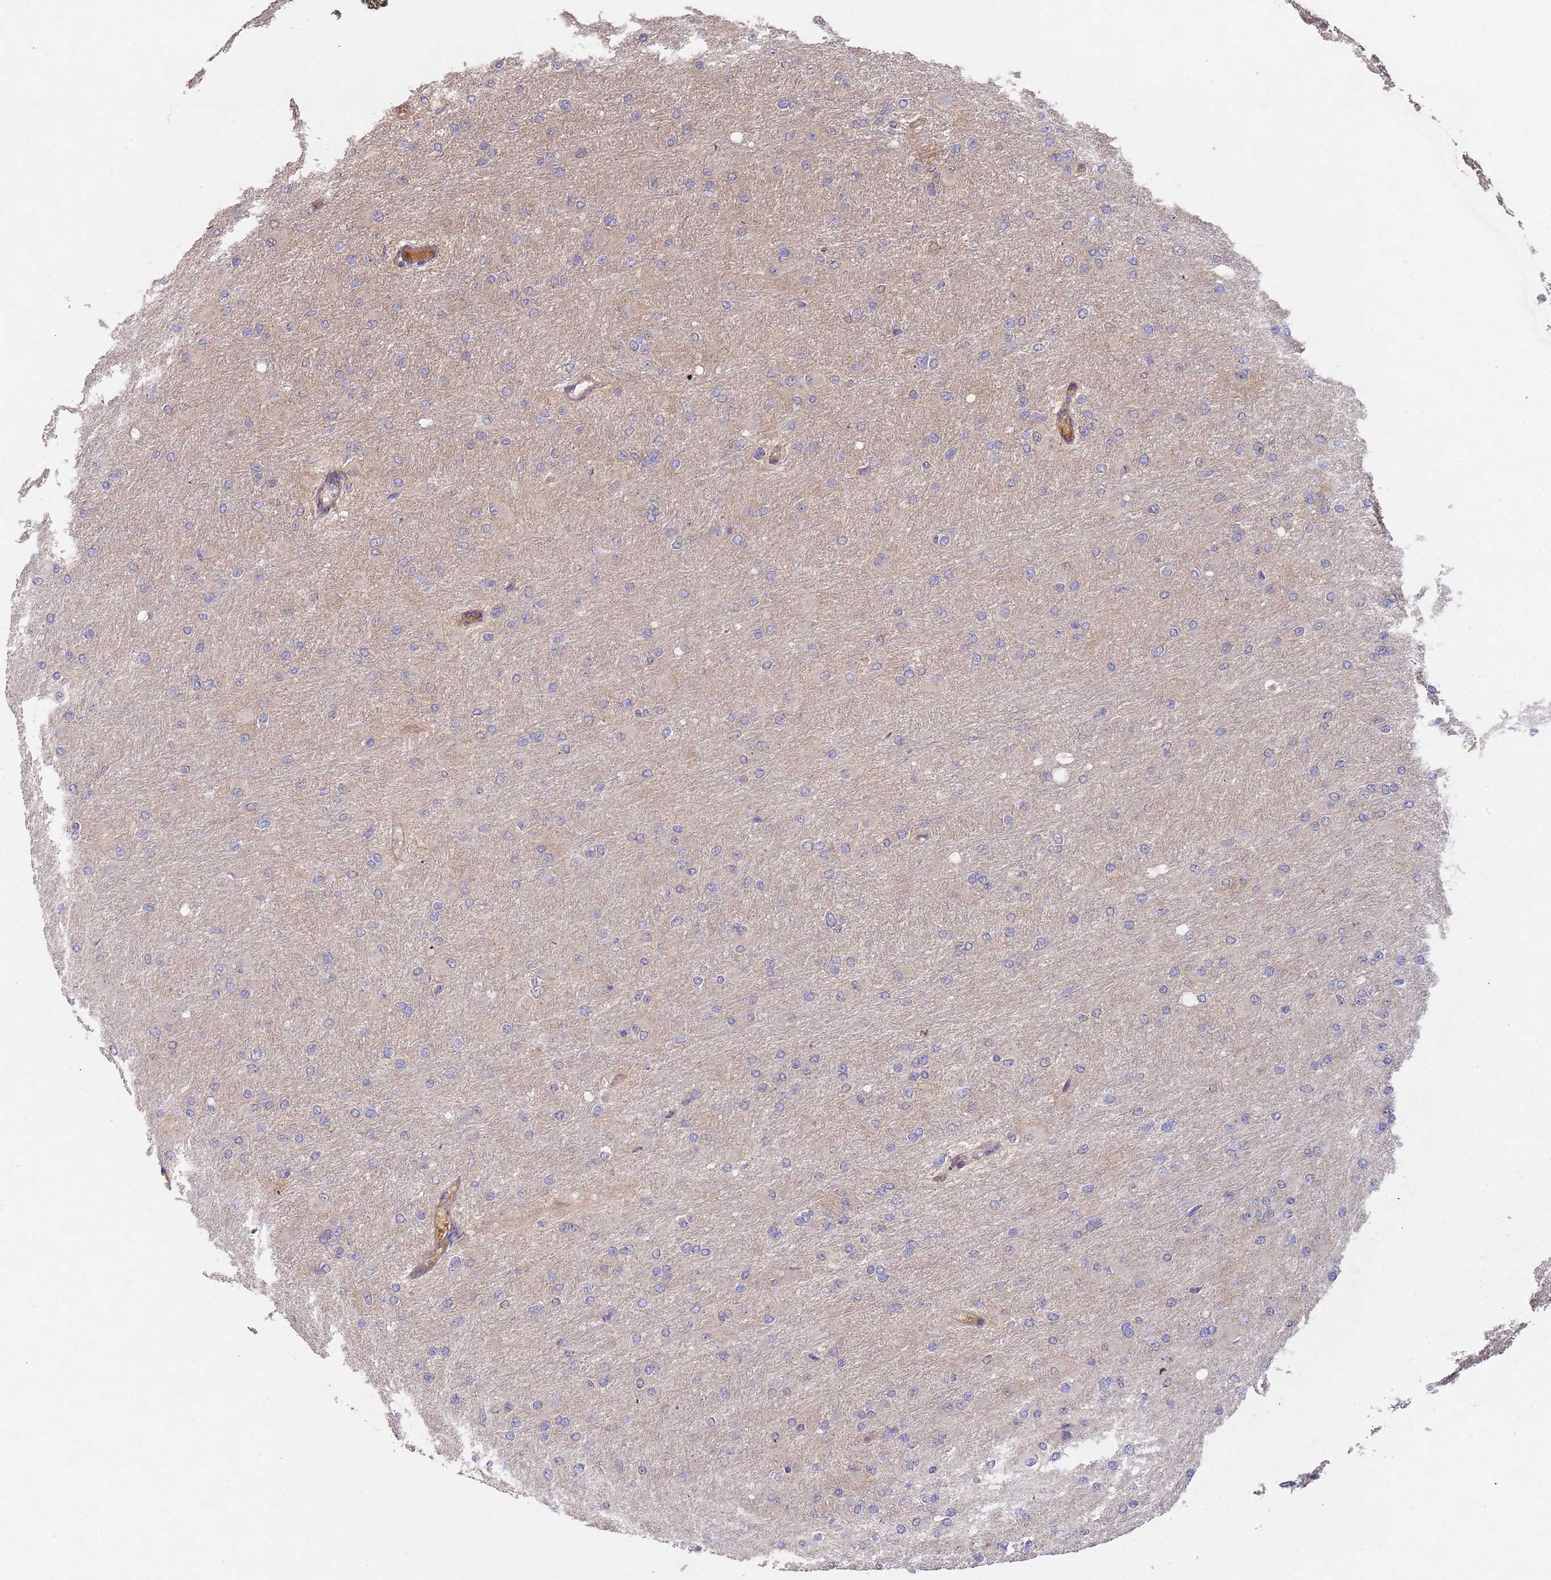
{"staining": {"intensity": "negative", "quantity": "none", "location": "none"}, "tissue": "glioma", "cell_type": "Tumor cells", "image_type": "cancer", "snomed": [{"axis": "morphology", "description": "Glioma, malignant, High grade"}, {"axis": "topography", "description": "Cerebral cortex"}], "caption": "IHC image of neoplastic tissue: human malignant glioma (high-grade) stained with DAB displays no significant protein expression in tumor cells.", "gene": "KANSL1L", "patient": {"sex": "female", "age": 36}}